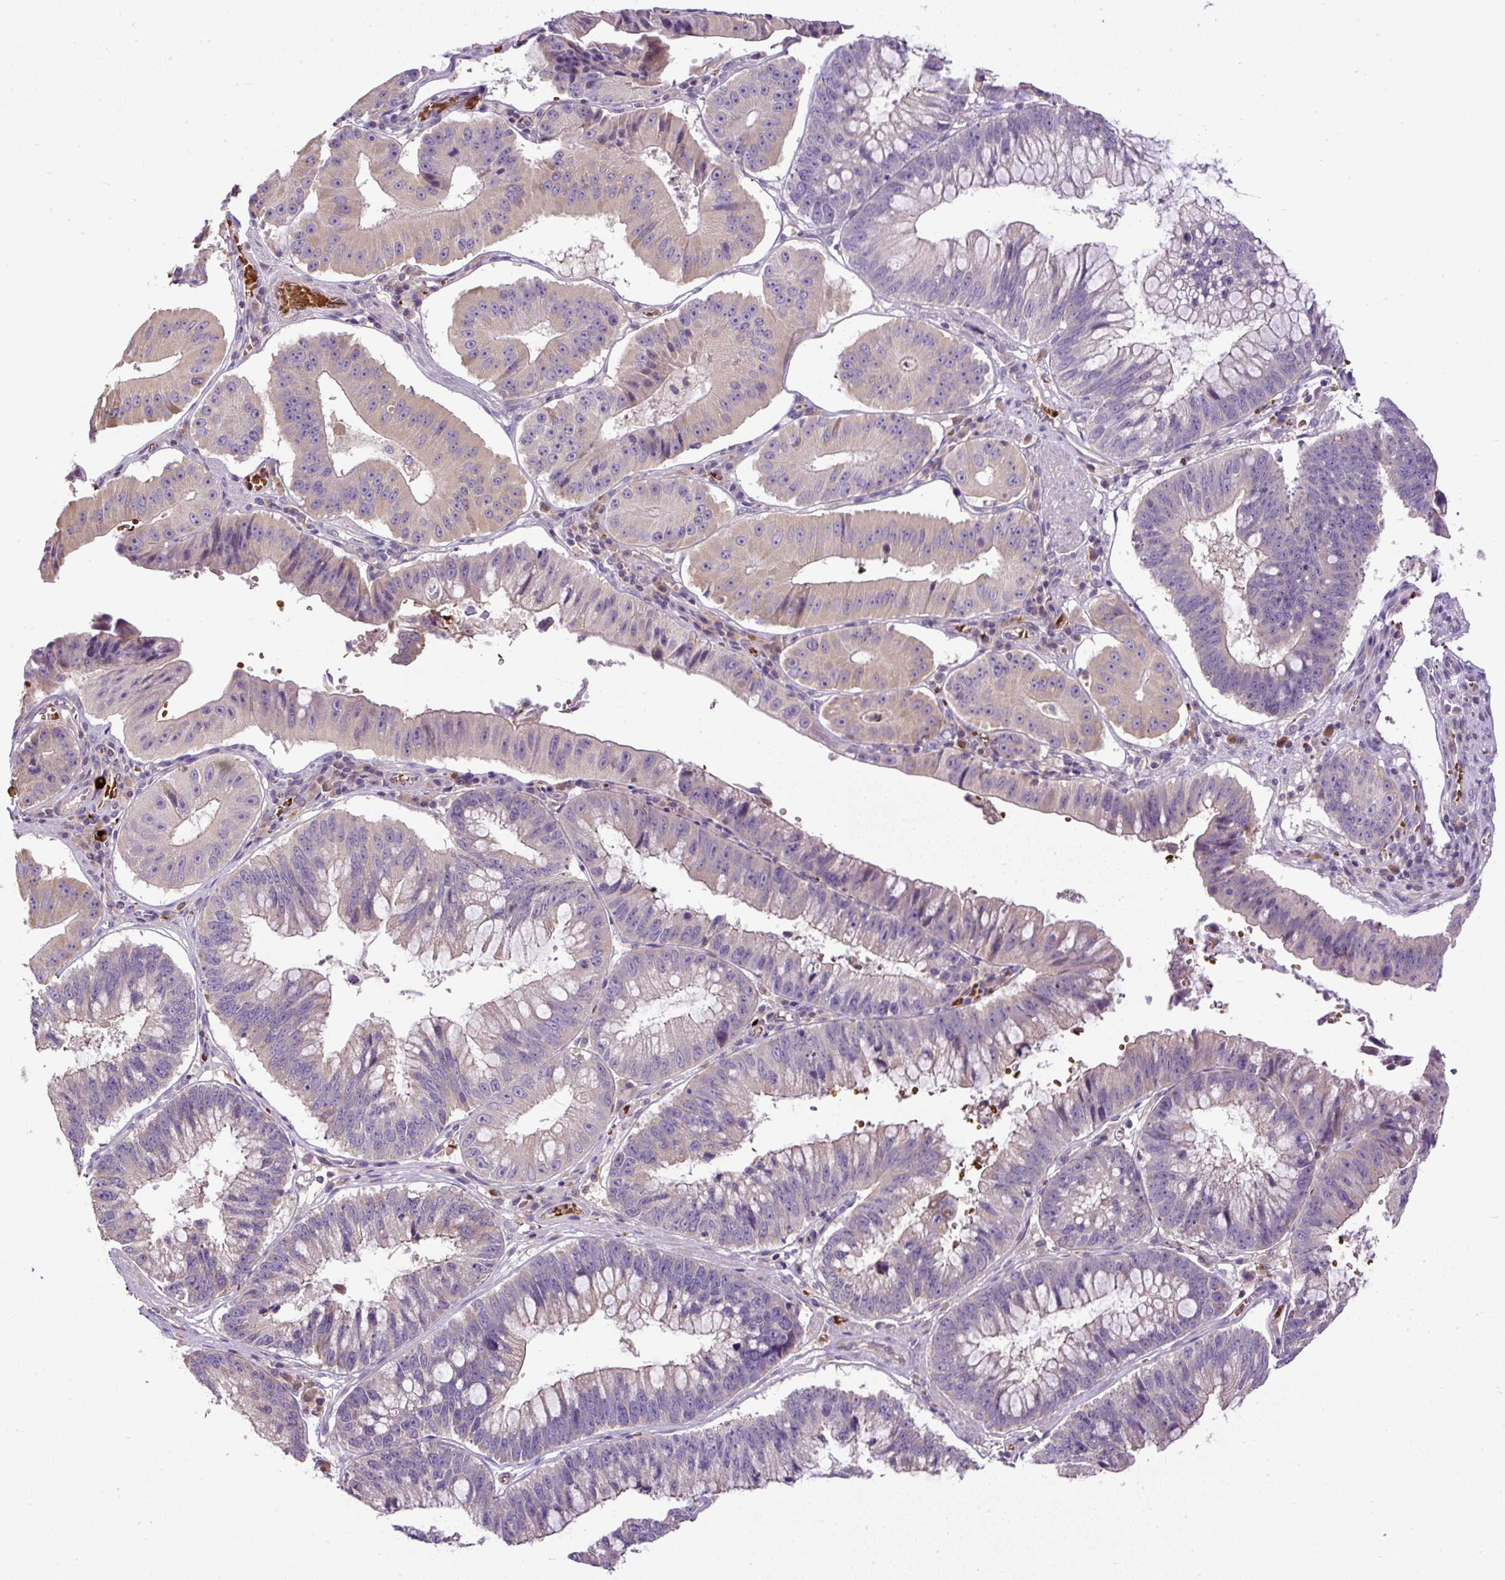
{"staining": {"intensity": "negative", "quantity": "none", "location": "none"}, "tissue": "stomach cancer", "cell_type": "Tumor cells", "image_type": "cancer", "snomed": [{"axis": "morphology", "description": "Adenocarcinoma, NOS"}, {"axis": "topography", "description": "Stomach"}], "caption": "A micrograph of human stomach cancer is negative for staining in tumor cells. Nuclei are stained in blue.", "gene": "CXCL13", "patient": {"sex": "male", "age": 59}}